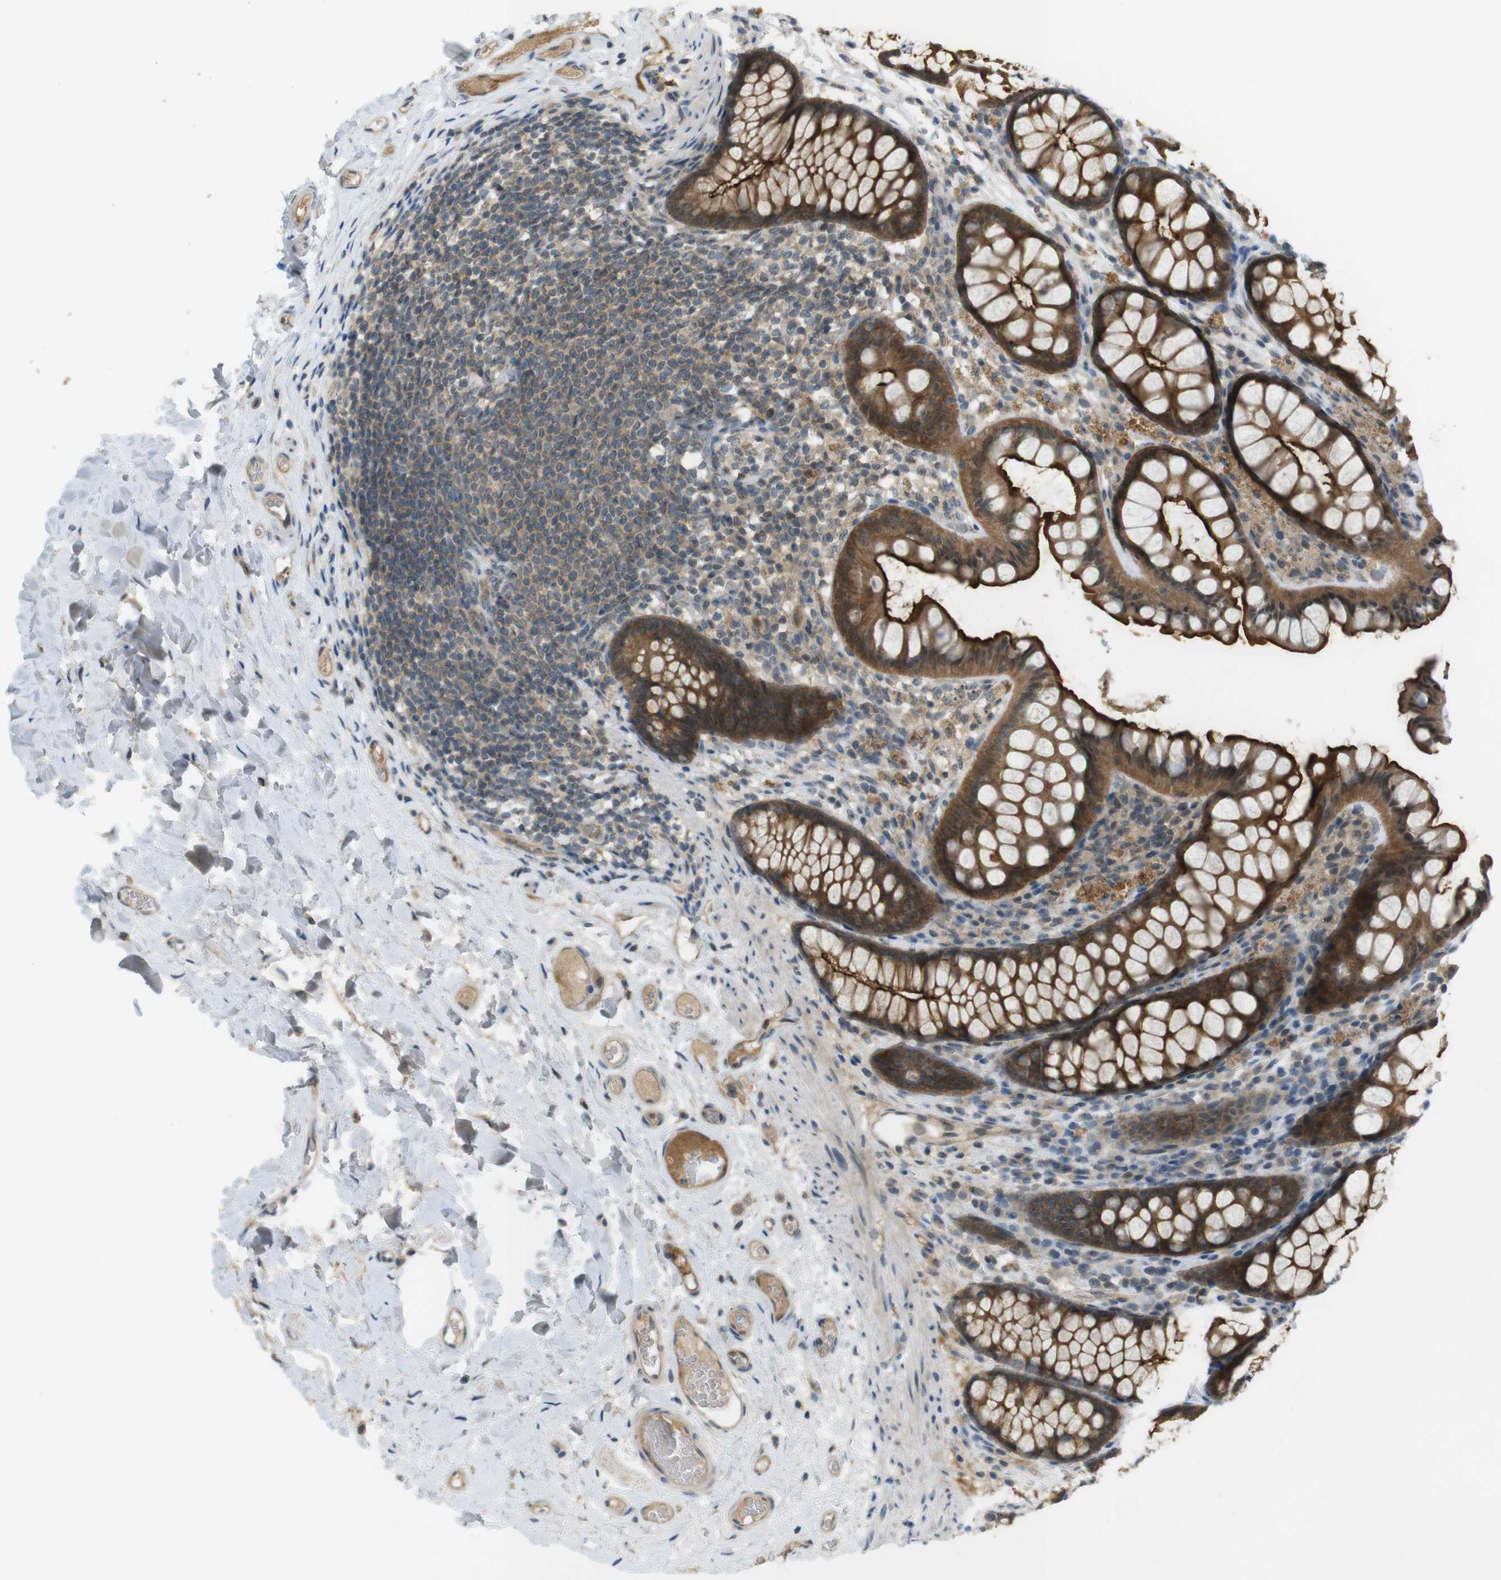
{"staining": {"intensity": "weak", "quantity": ">75%", "location": "cytoplasmic/membranous"}, "tissue": "colon", "cell_type": "Endothelial cells", "image_type": "normal", "snomed": [{"axis": "morphology", "description": "Normal tissue, NOS"}, {"axis": "topography", "description": "Colon"}], "caption": "A brown stain labels weak cytoplasmic/membranous positivity of a protein in endothelial cells of normal colon.", "gene": "ZDHHC20", "patient": {"sex": "female", "age": 55}}